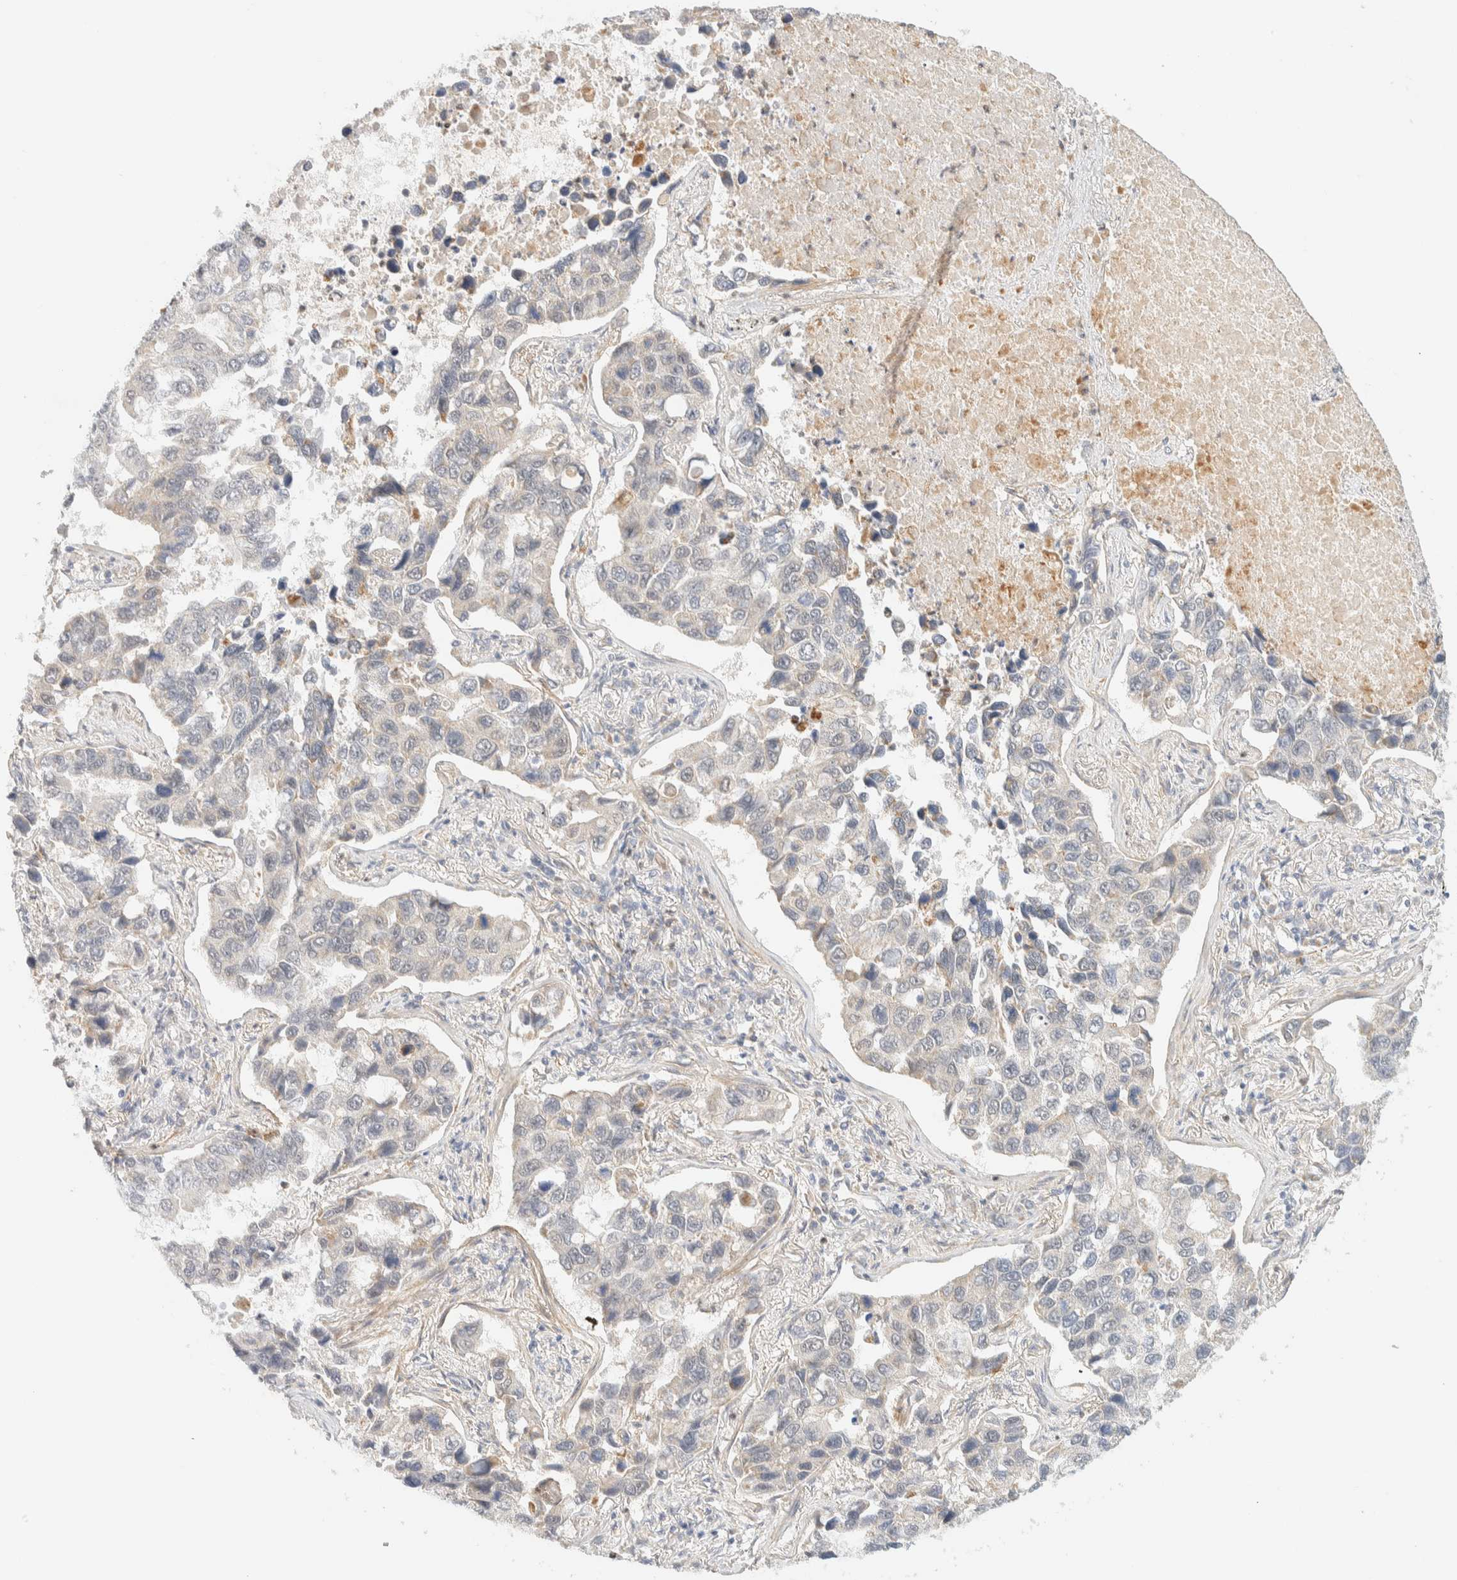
{"staining": {"intensity": "negative", "quantity": "none", "location": "none"}, "tissue": "lung cancer", "cell_type": "Tumor cells", "image_type": "cancer", "snomed": [{"axis": "morphology", "description": "Adenocarcinoma, NOS"}, {"axis": "topography", "description": "Lung"}], "caption": "Human adenocarcinoma (lung) stained for a protein using IHC exhibits no positivity in tumor cells.", "gene": "TNK1", "patient": {"sex": "male", "age": 64}}